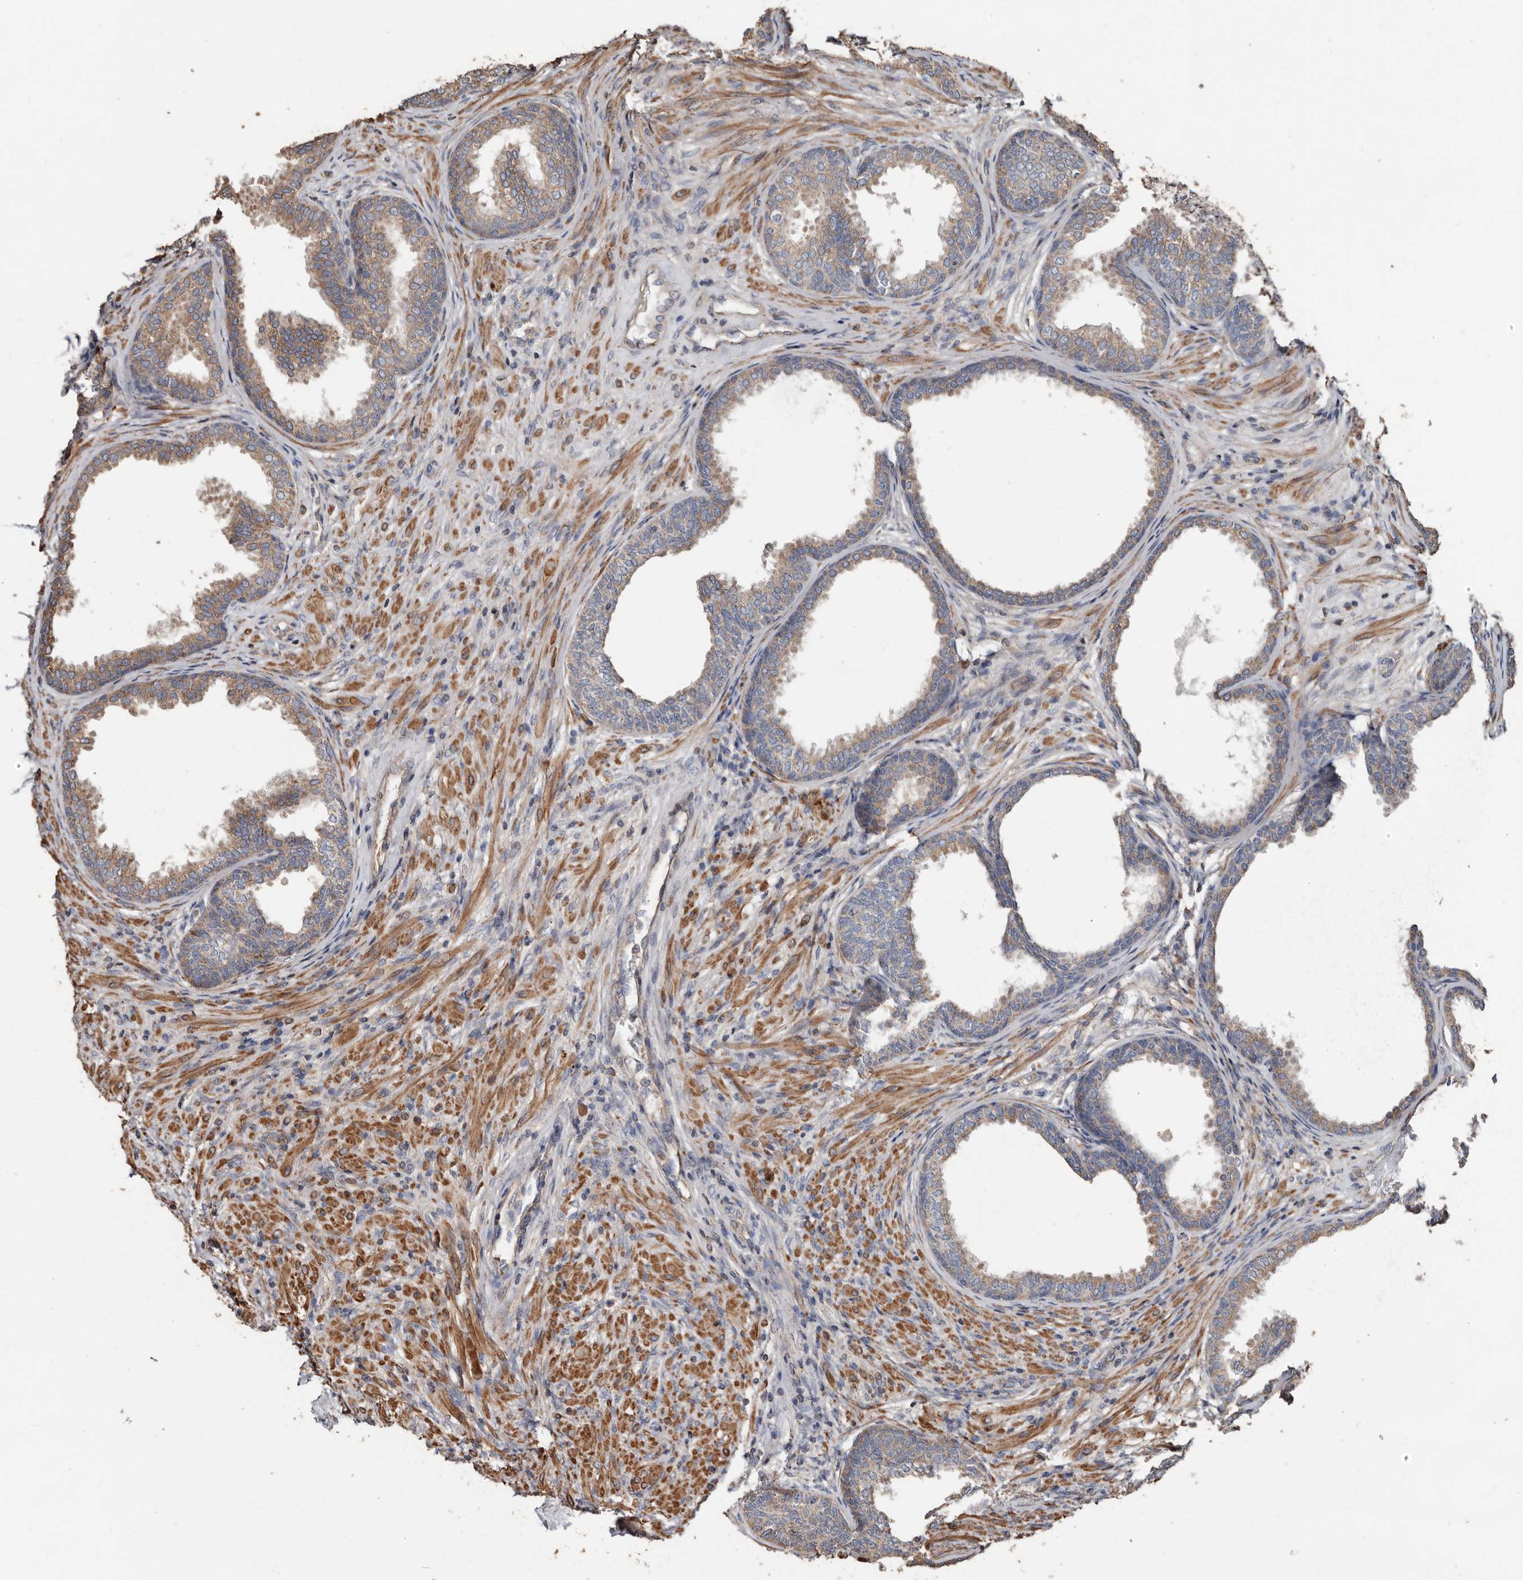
{"staining": {"intensity": "moderate", "quantity": ">75%", "location": "cytoplasmic/membranous"}, "tissue": "prostate", "cell_type": "Glandular cells", "image_type": "normal", "snomed": [{"axis": "morphology", "description": "Normal tissue, NOS"}, {"axis": "topography", "description": "Prostate"}], "caption": "High-power microscopy captured an immunohistochemistry image of benign prostate, revealing moderate cytoplasmic/membranous positivity in approximately >75% of glandular cells.", "gene": "OSGIN2", "patient": {"sex": "male", "age": 76}}